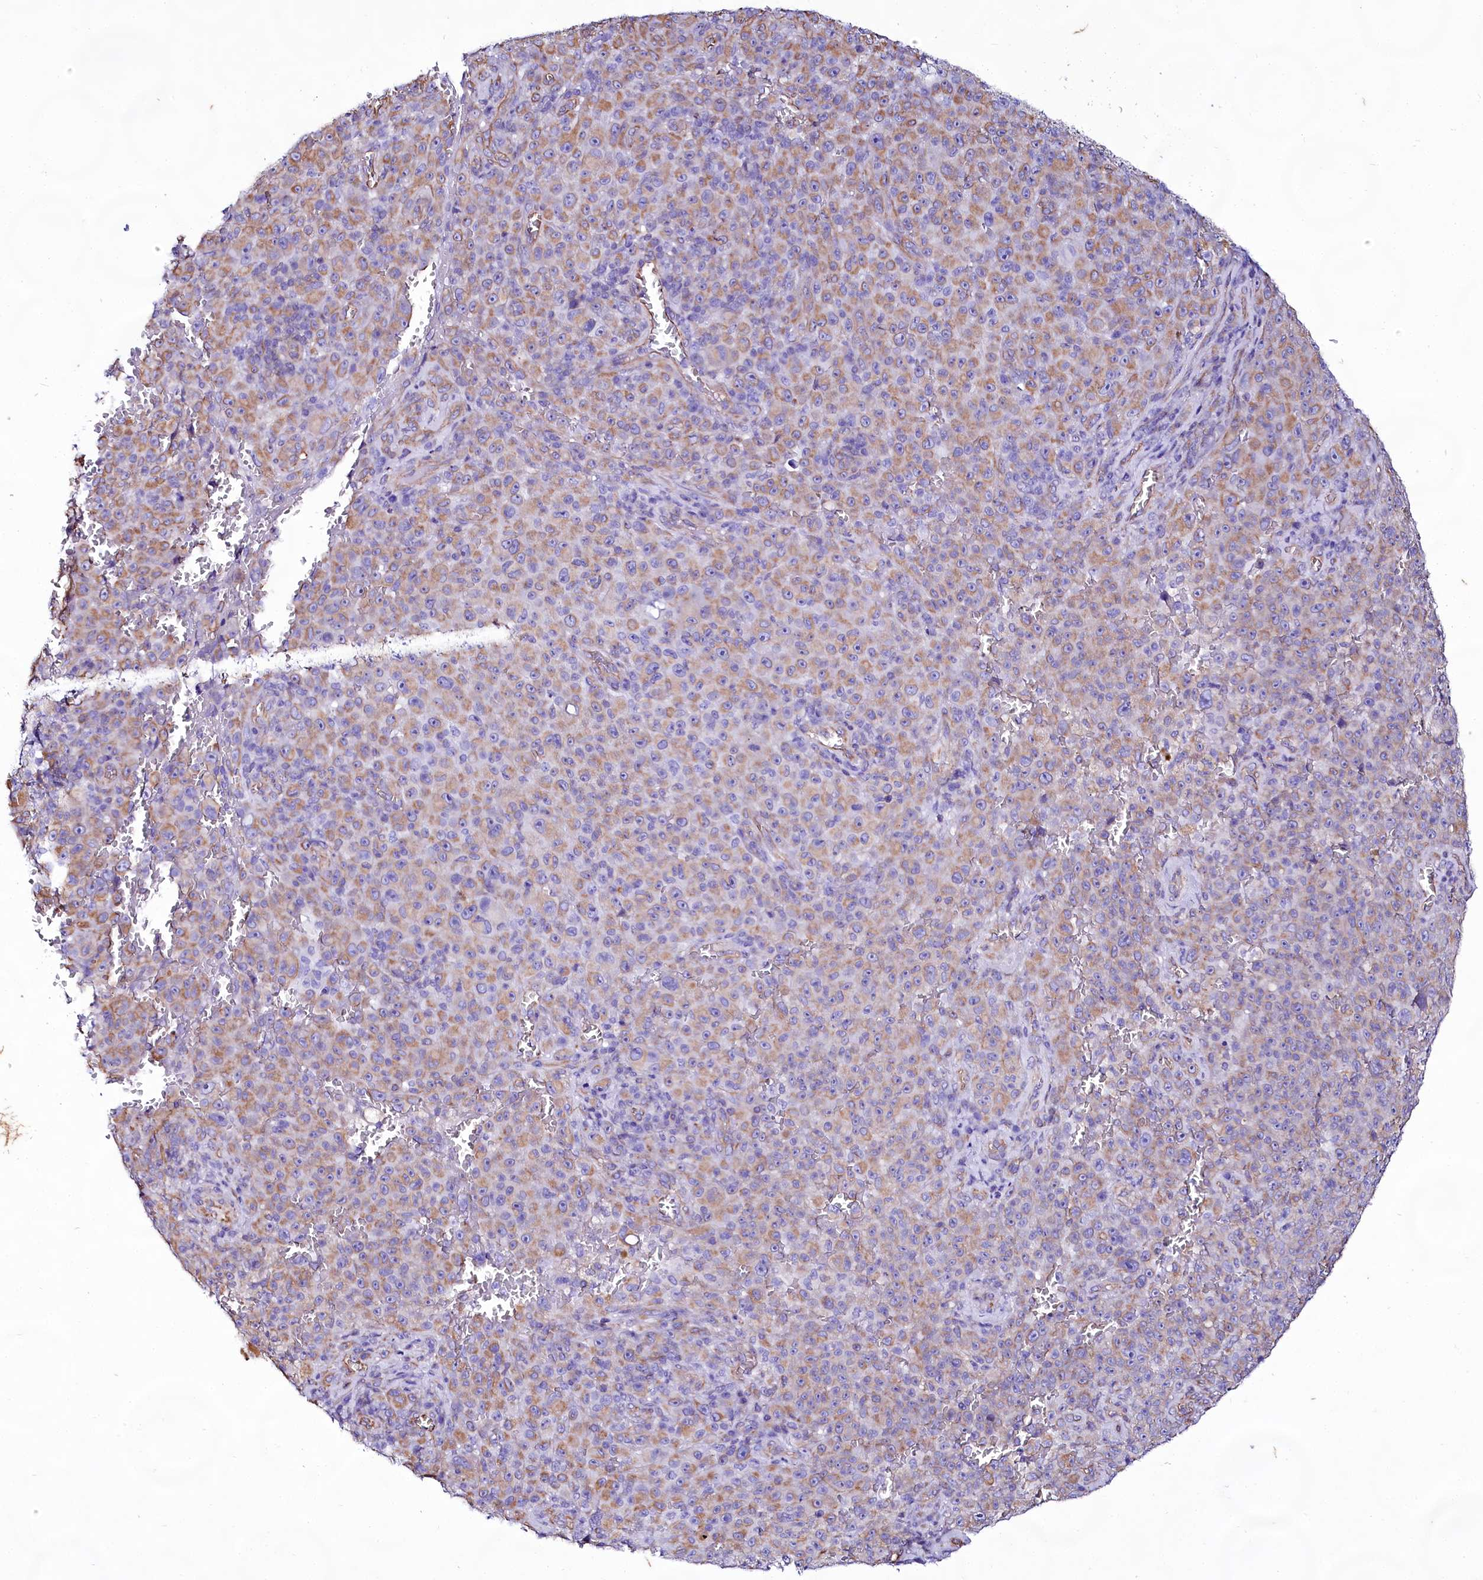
{"staining": {"intensity": "moderate", "quantity": ">75%", "location": "cytoplasmic/membranous"}, "tissue": "melanoma", "cell_type": "Tumor cells", "image_type": "cancer", "snomed": [{"axis": "morphology", "description": "Malignant melanoma, NOS"}, {"axis": "topography", "description": "Skin"}], "caption": "Immunohistochemical staining of human malignant melanoma reveals medium levels of moderate cytoplasmic/membranous protein staining in approximately >75% of tumor cells.", "gene": "CD99", "patient": {"sex": "female", "age": 82}}